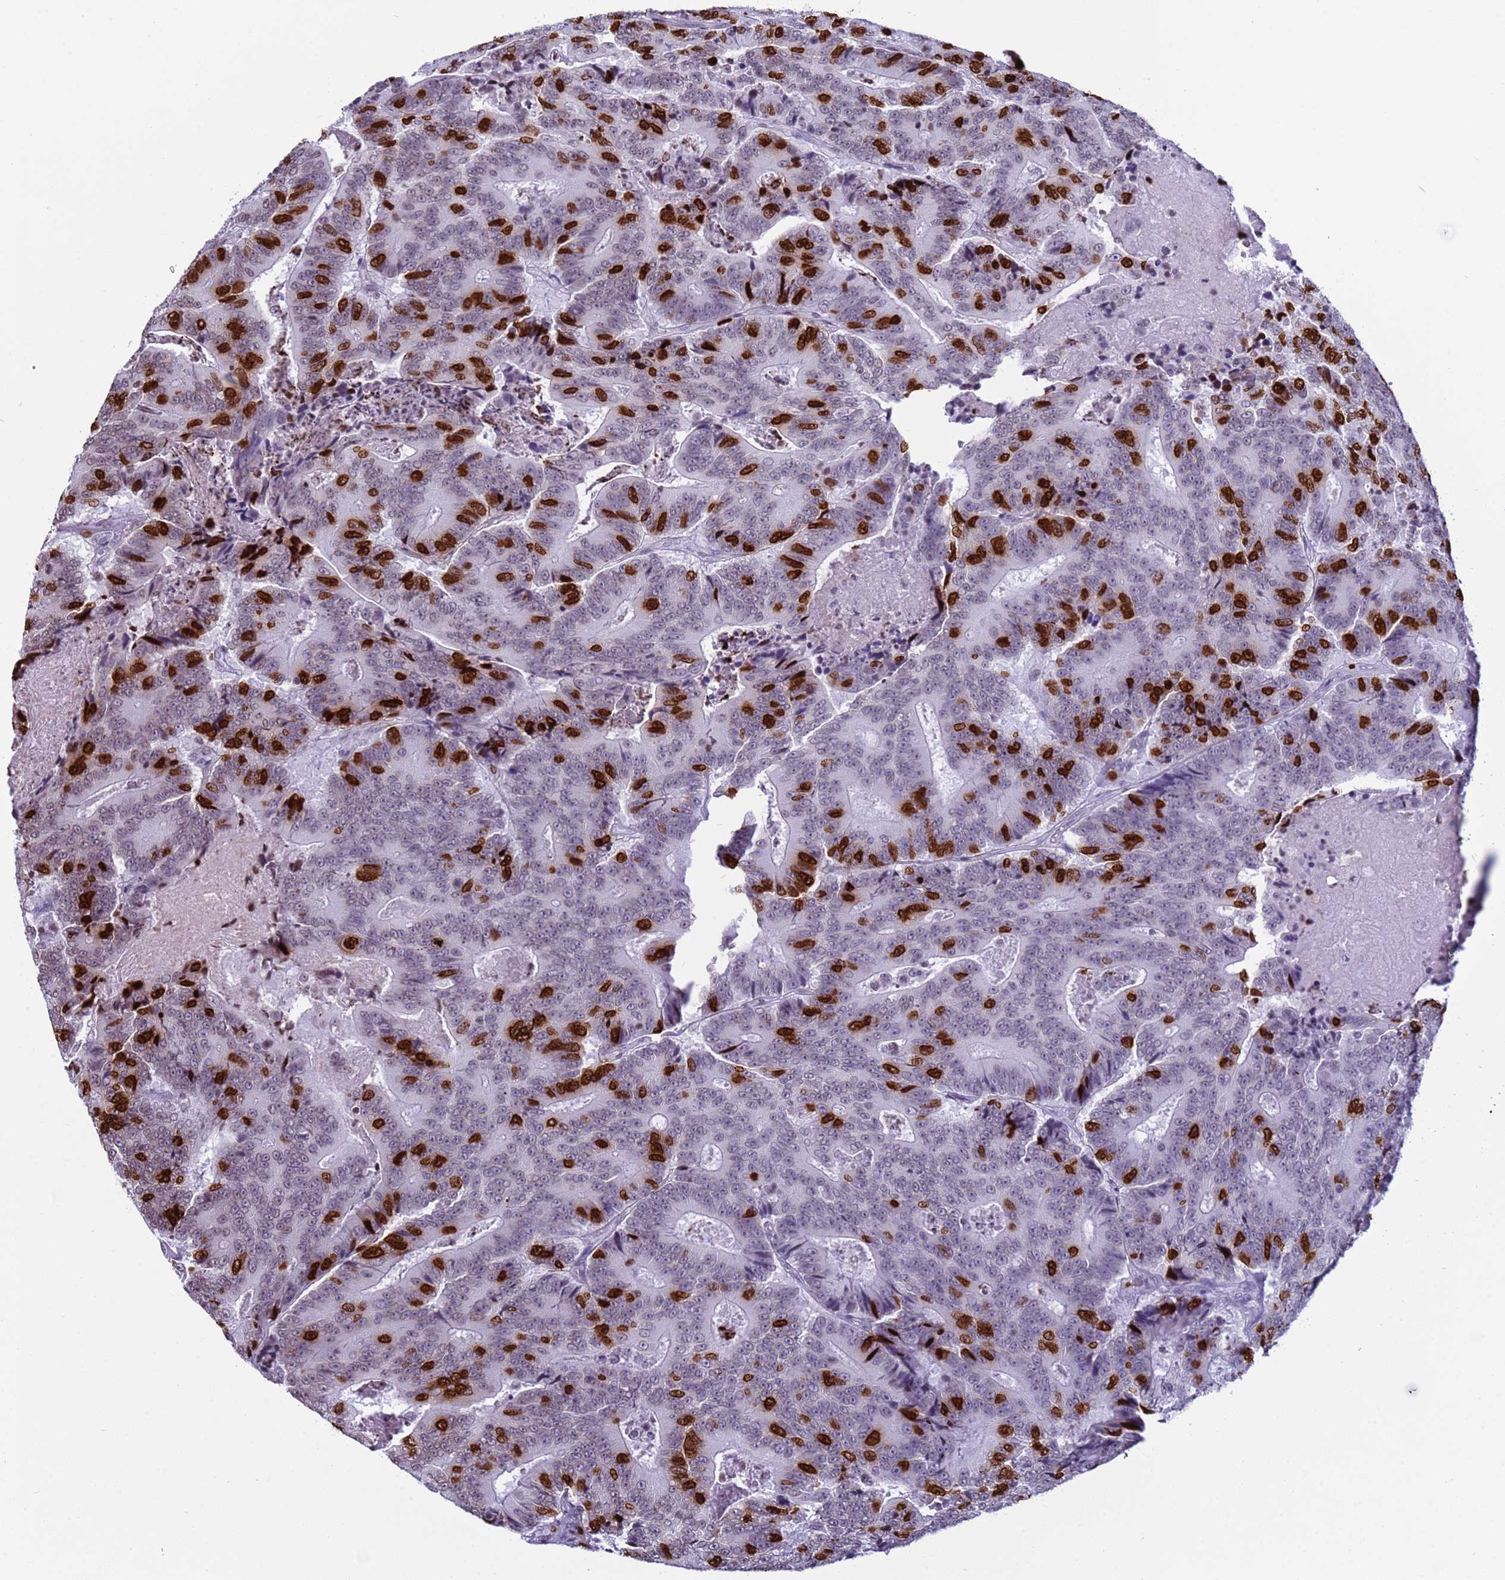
{"staining": {"intensity": "strong", "quantity": "<25%", "location": "nuclear"}, "tissue": "colorectal cancer", "cell_type": "Tumor cells", "image_type": "cancer", "snomed": [{"axis": "morphology", "description": "Adenocarcinoma, NOS"}, {"axis": "topography", "description": "Colon"}], "caption": "Strong nuclear protein staining is seen in approximately <25% of tumor cells in colorectal cancer.", "gene": "H4C8", "patient": {"sex": "male", "age": 83}}